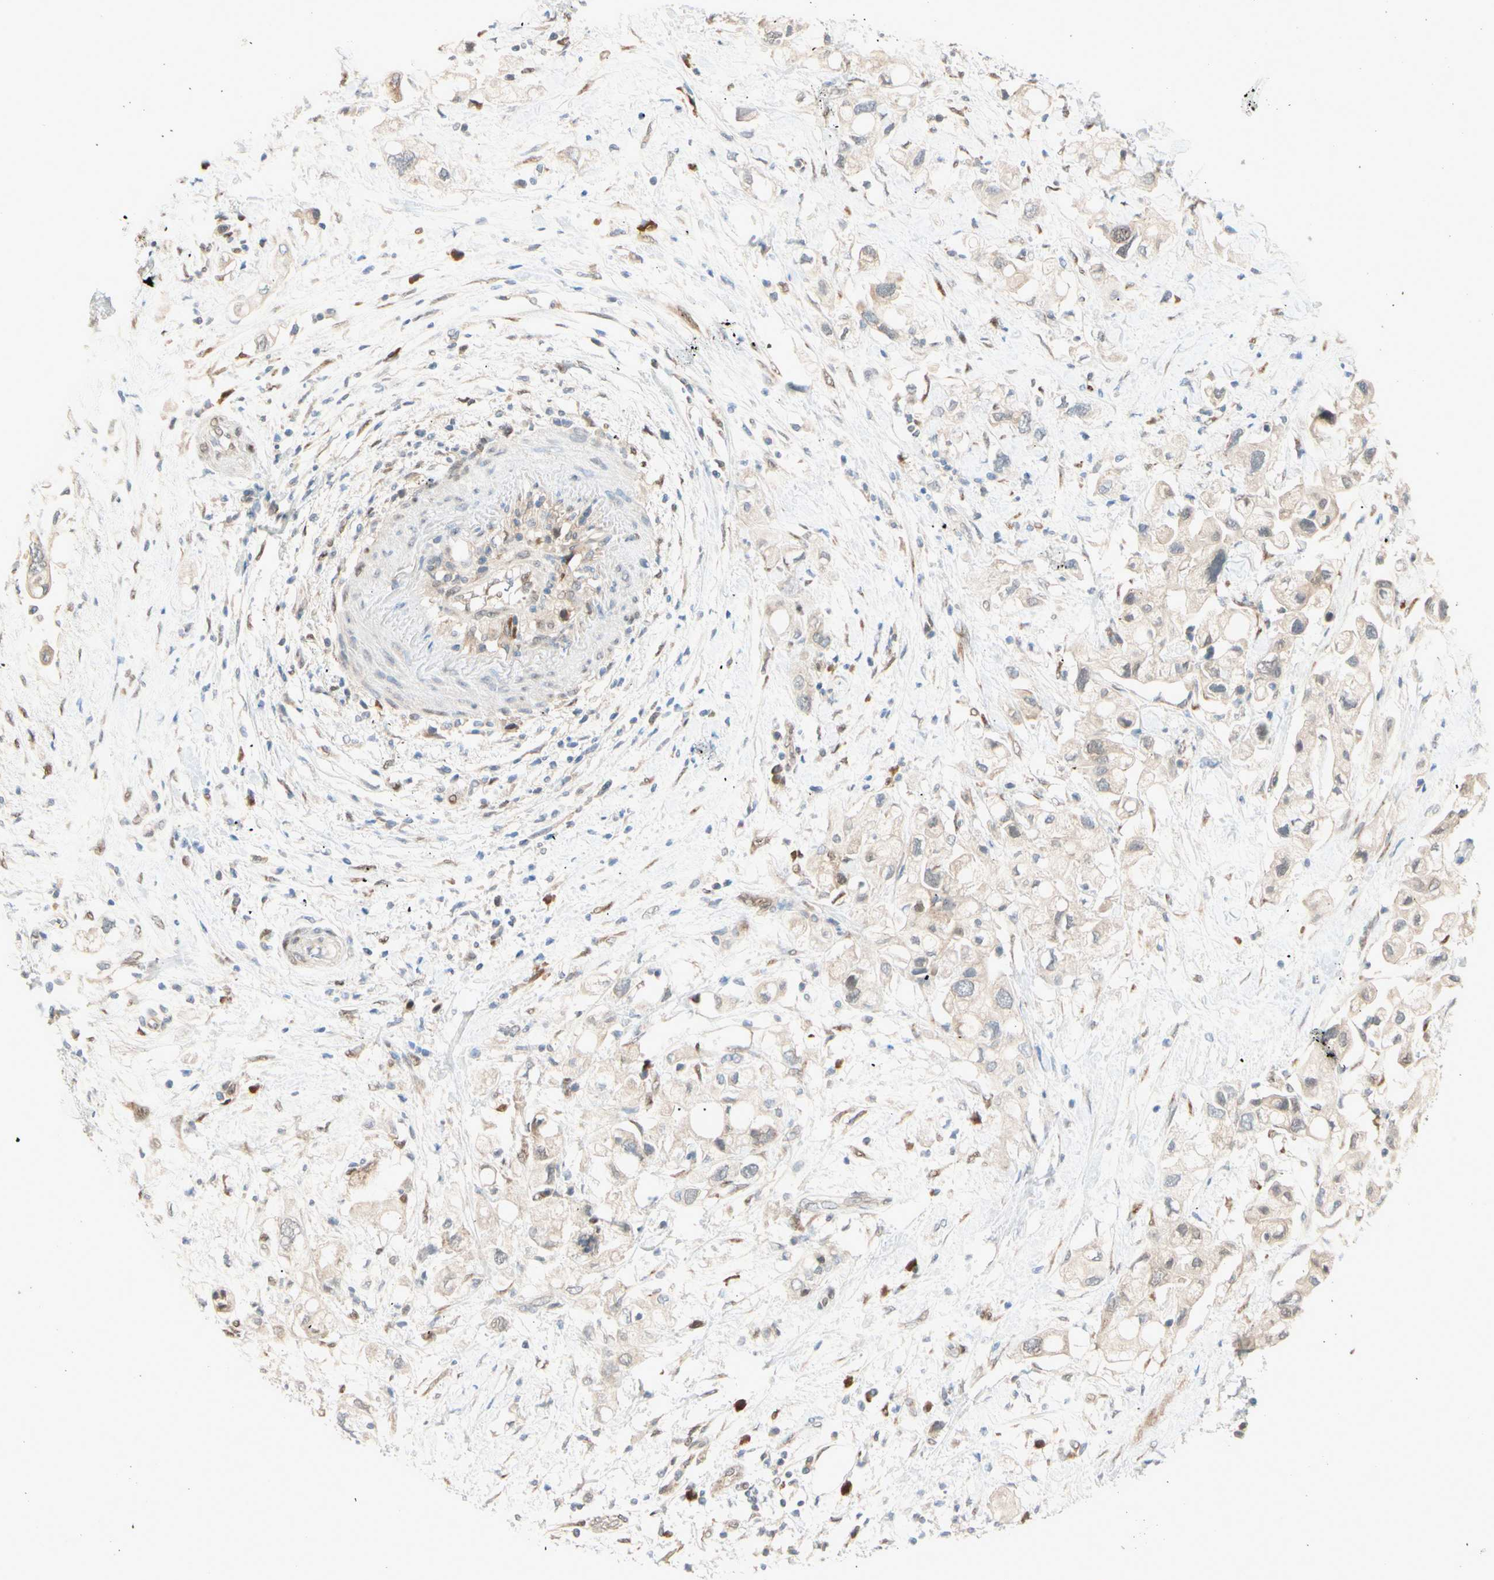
{"staining": {"intensity": "weak", "quantity": "25%-75%", "location": "cytoplasmic/membranous"}, "tissue": "pancreatic cancer", "cell_type": "Tumor cells", "image_type": "cancer", "snomed": [{"axis": "morphology", "description": "Adenocarcinoma, NOS"}, {"axis": "topography", "description": "Pancreas"}], "caption": "This is a photomicrograph of immunohistochemistry staining of adenocarcinoma (pancreatic), which shows weak staining in the cytoplasmic/membranous of tumor cells.", "gene": "PTTG1", "patient": {"sex": "female", "age": 56}}